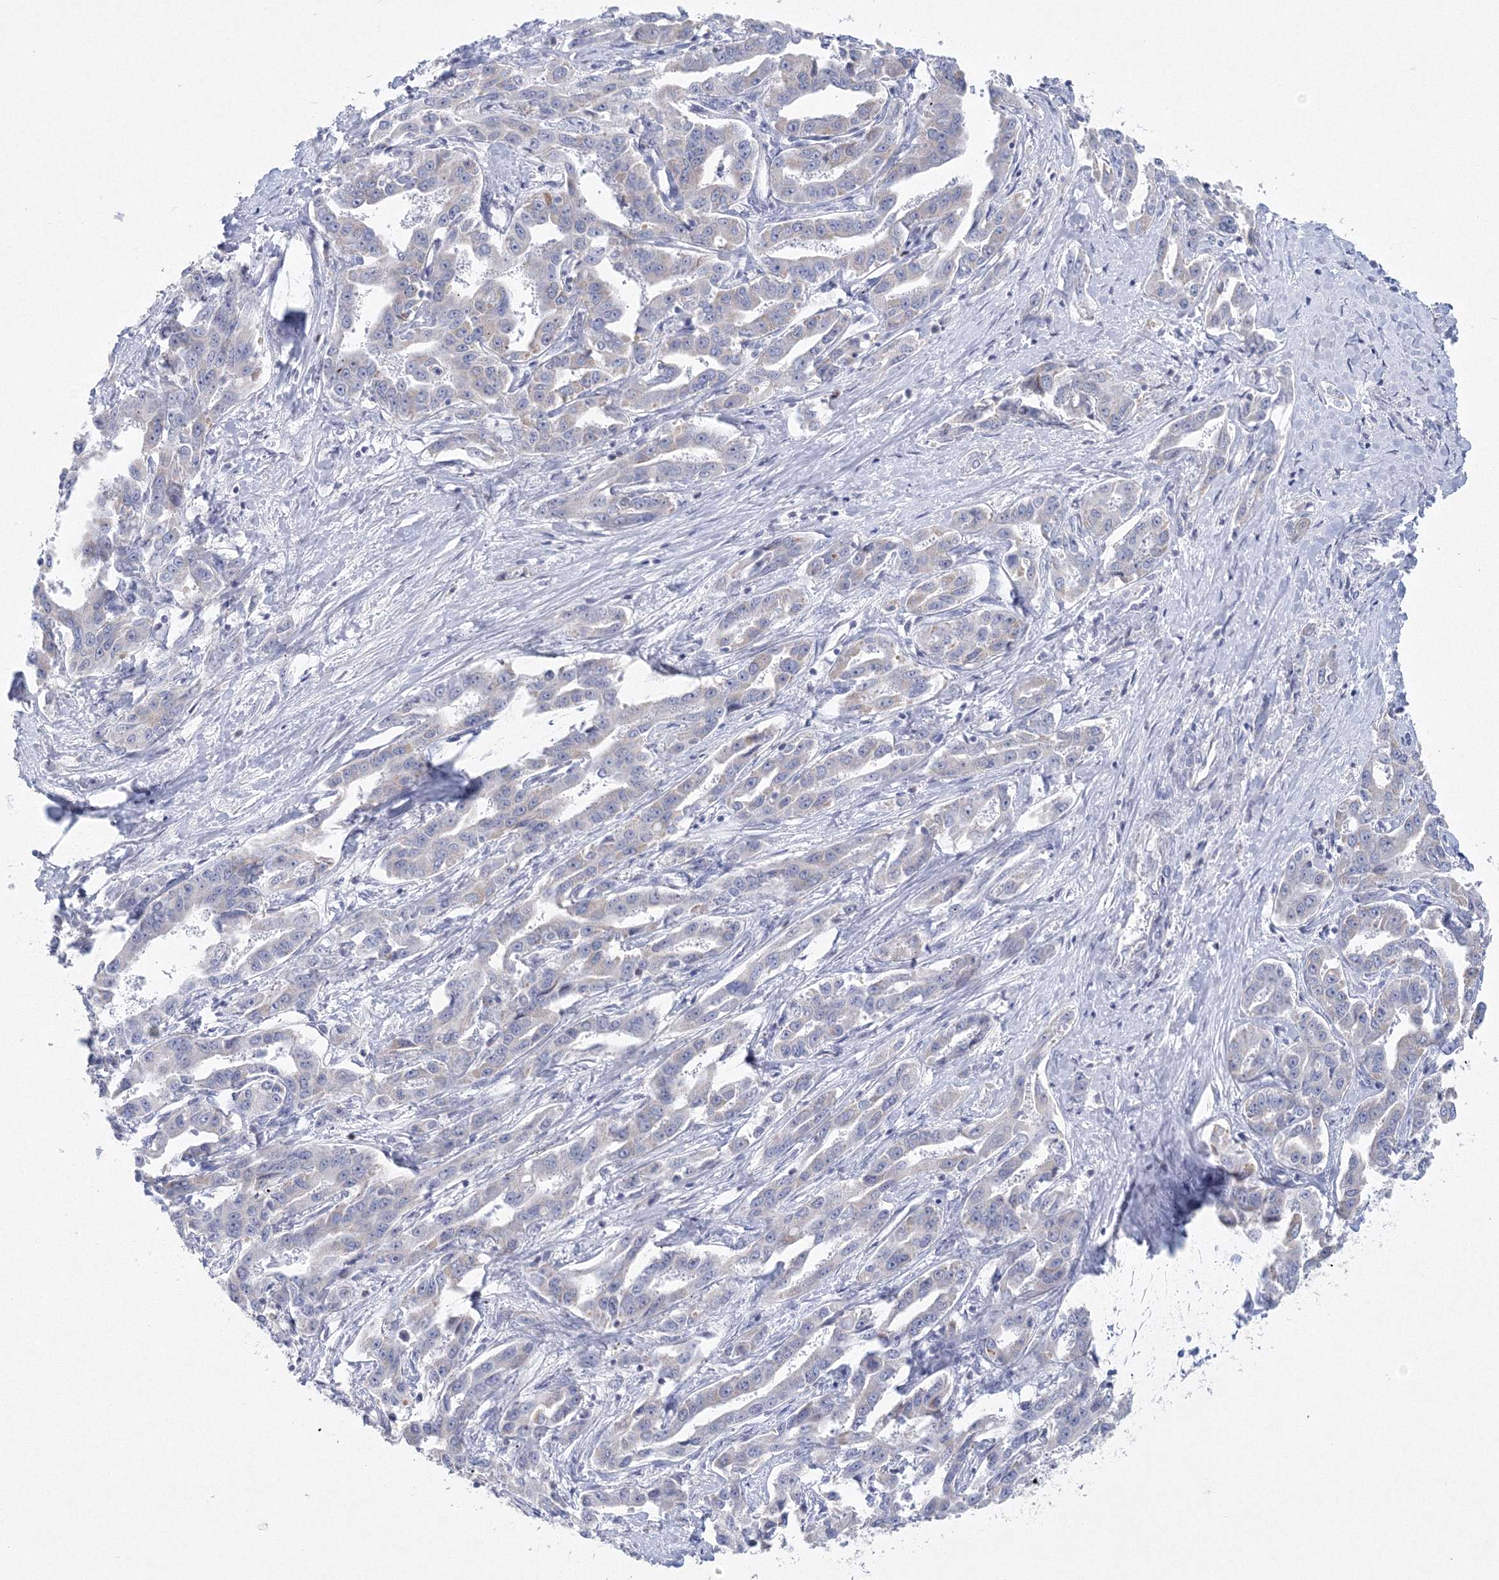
{"staining": {"intensity": "negative", "quantity": "none", "location": "none"}, "tissue": "liver cancer", "cell_type": "Tumor cells", "image_type": "cancer", "snomed": [{"axis": "morphology", "description": "Cholangiocarcinoma"}, {"axis": "topography", "description": "Liver"}], "caption": "Protein analysis of liver cancer (cholangiocarcinoma) shows no significant staining in tumor cells.", "gene": "NIPAL1", "patient": {"sex": "male", "age": 59}}